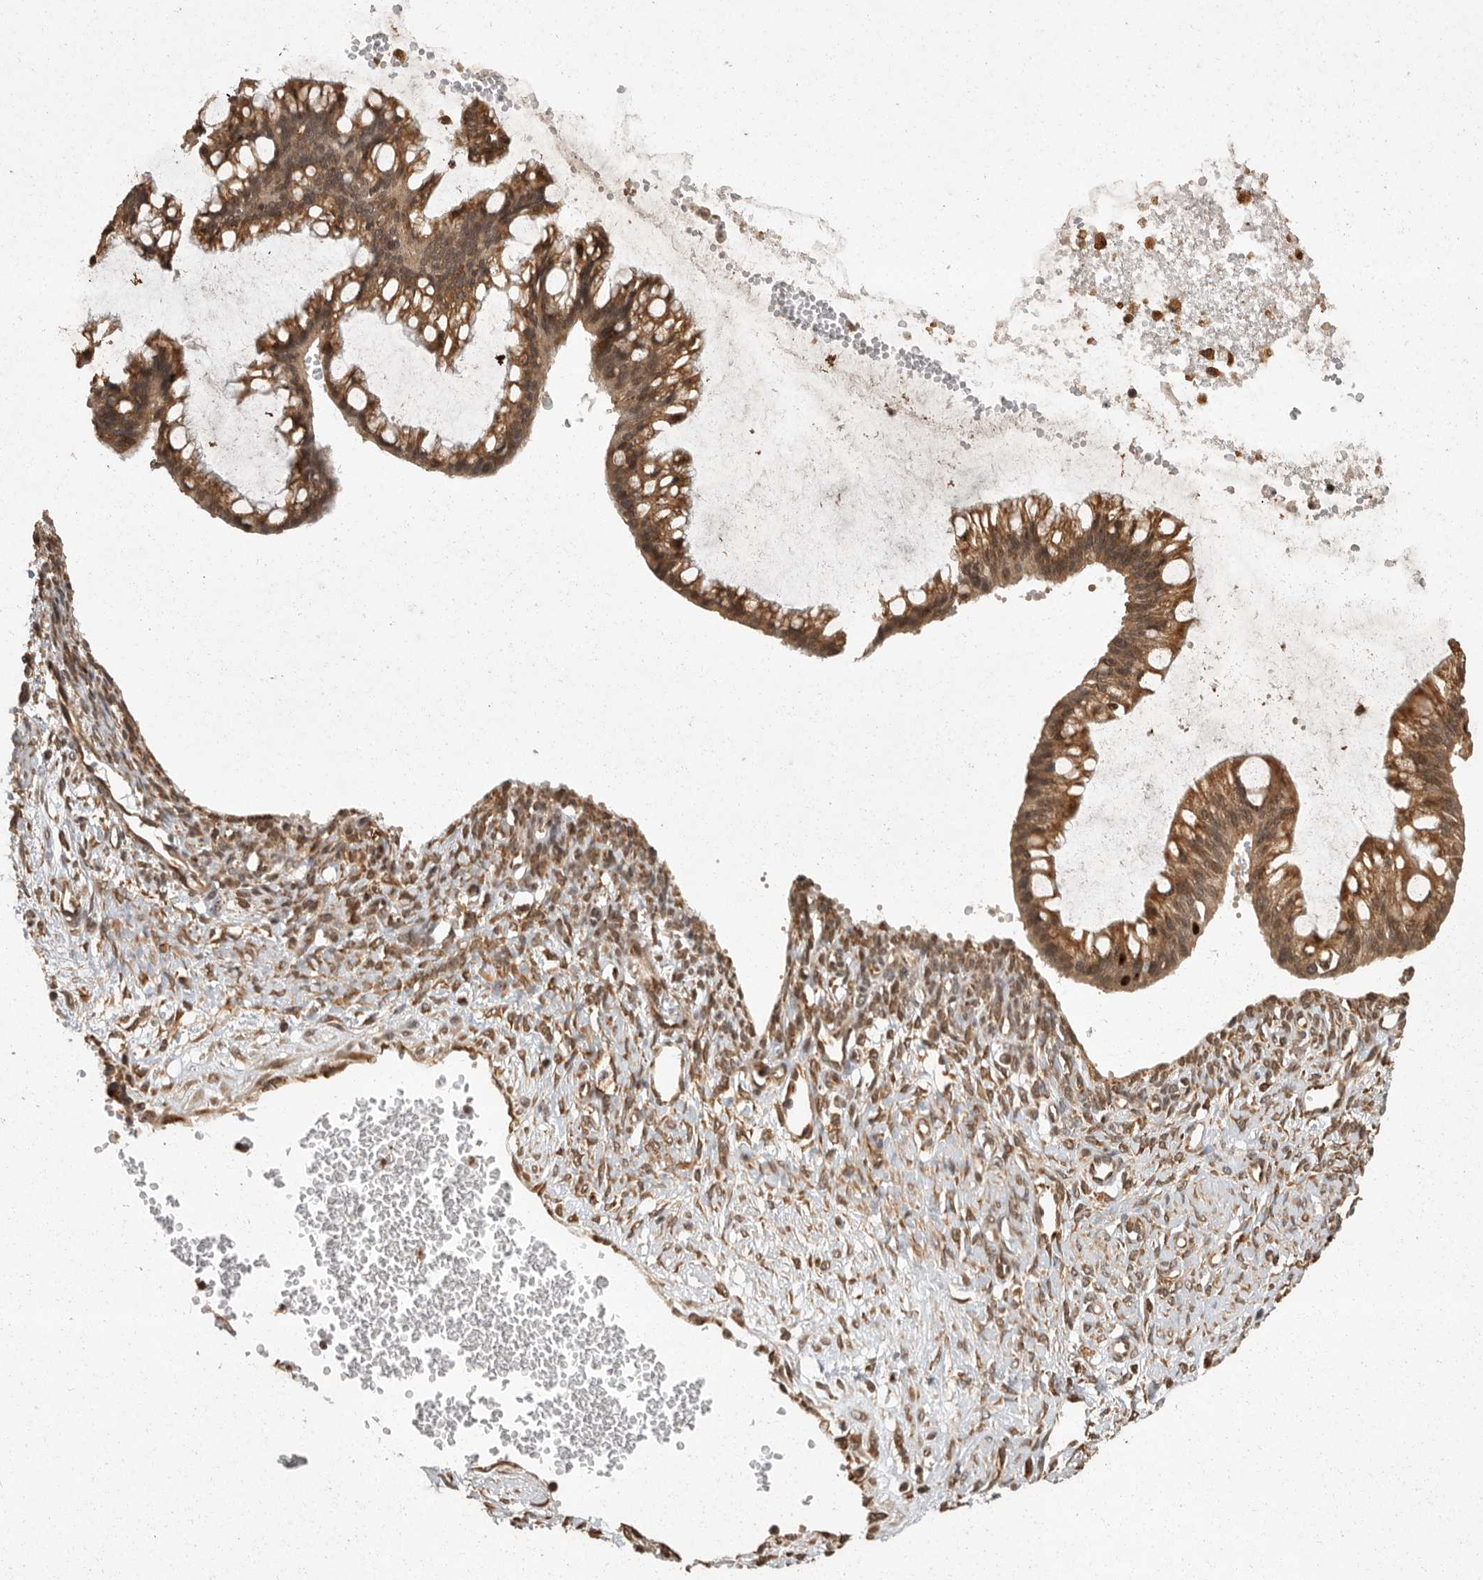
{"staining": {"intensity": "moderate", "quantity": ">75%", "location": "cytoplasmic/membranous"}, "tissue": "ovarian cancer", "cell_type": "Tumor cells", "image_type": "cancer", "snomed": [{"axis": "morphology", "description": "Cystadenocarcinoma, mucinous, NOS"}, {"axis": "topography", "description": "Ovary"}], "caption": "Protein staining of ovarian cancer tissue shows moderate cytoplasmic/membranous expression in about >75% of tumor cells.", "gene": "ZNF83", "patient": {"sex": "female", "age": 73}}